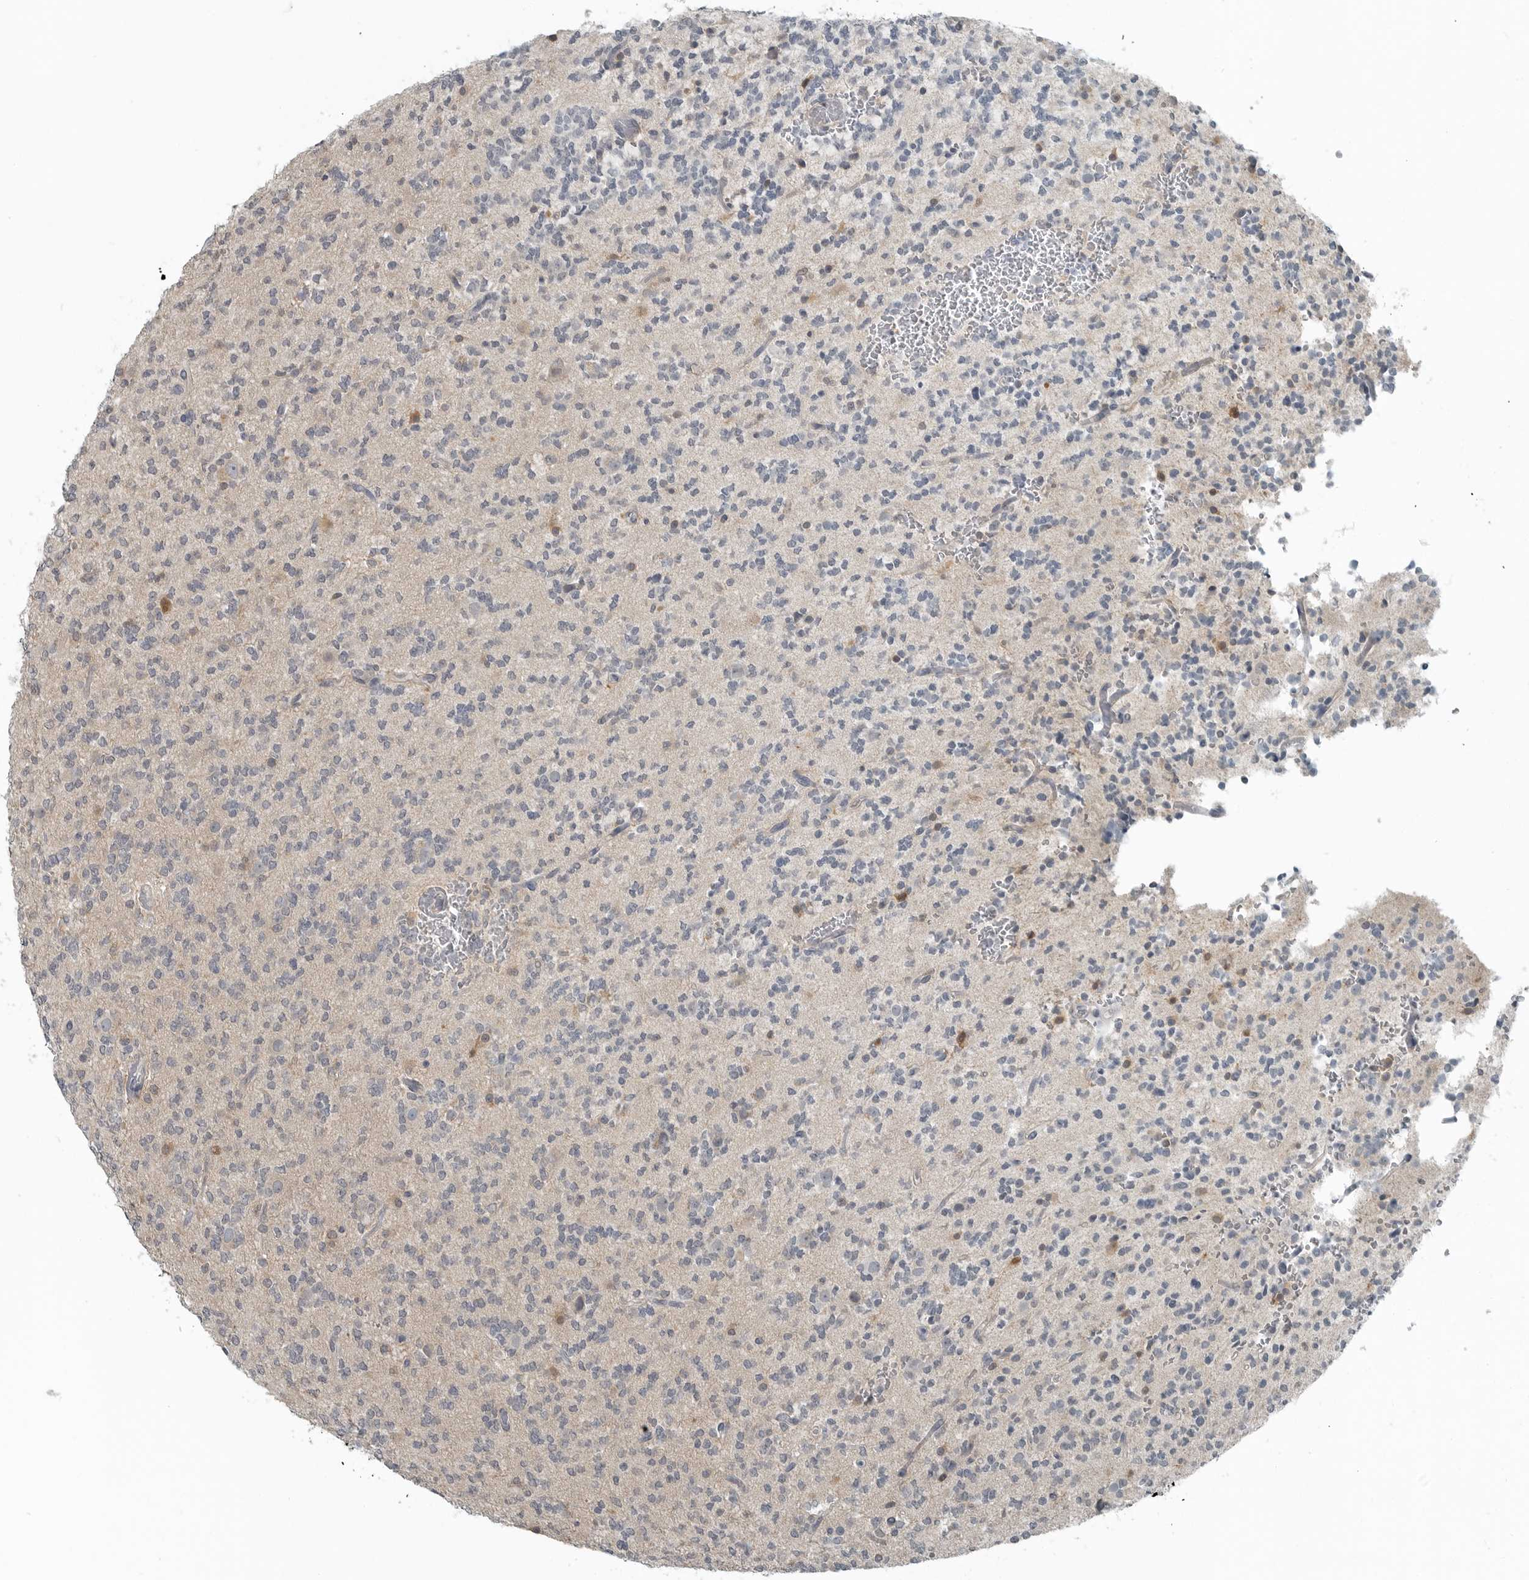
{"staining": {"intensity": "negative", "quantity": "none", "location": "none"}, "tissue": "glioma", "cell_type": "Tumor cells", "image_type": "cancer", "snomed": [{"axis": "morphology", "description": "Glioma, malignant, Low grade"}, {"axis": "topography", "description": "Brain"}], "caption": "An immunohistochemistry (IHC) micrograph of malignant glioma (low-grade) is shown. There is no staining in tumor cells of malignant glioma (low-grade). The staining was performed using DAB (3,3'-diaminobenzidine) to visualize the protein expression in brown, while the nuclei were stained in blue with hematoxylin (Magnification: 20x).", "gene": "KYAT1", "patient": {"sex": "male", "age": 38}}